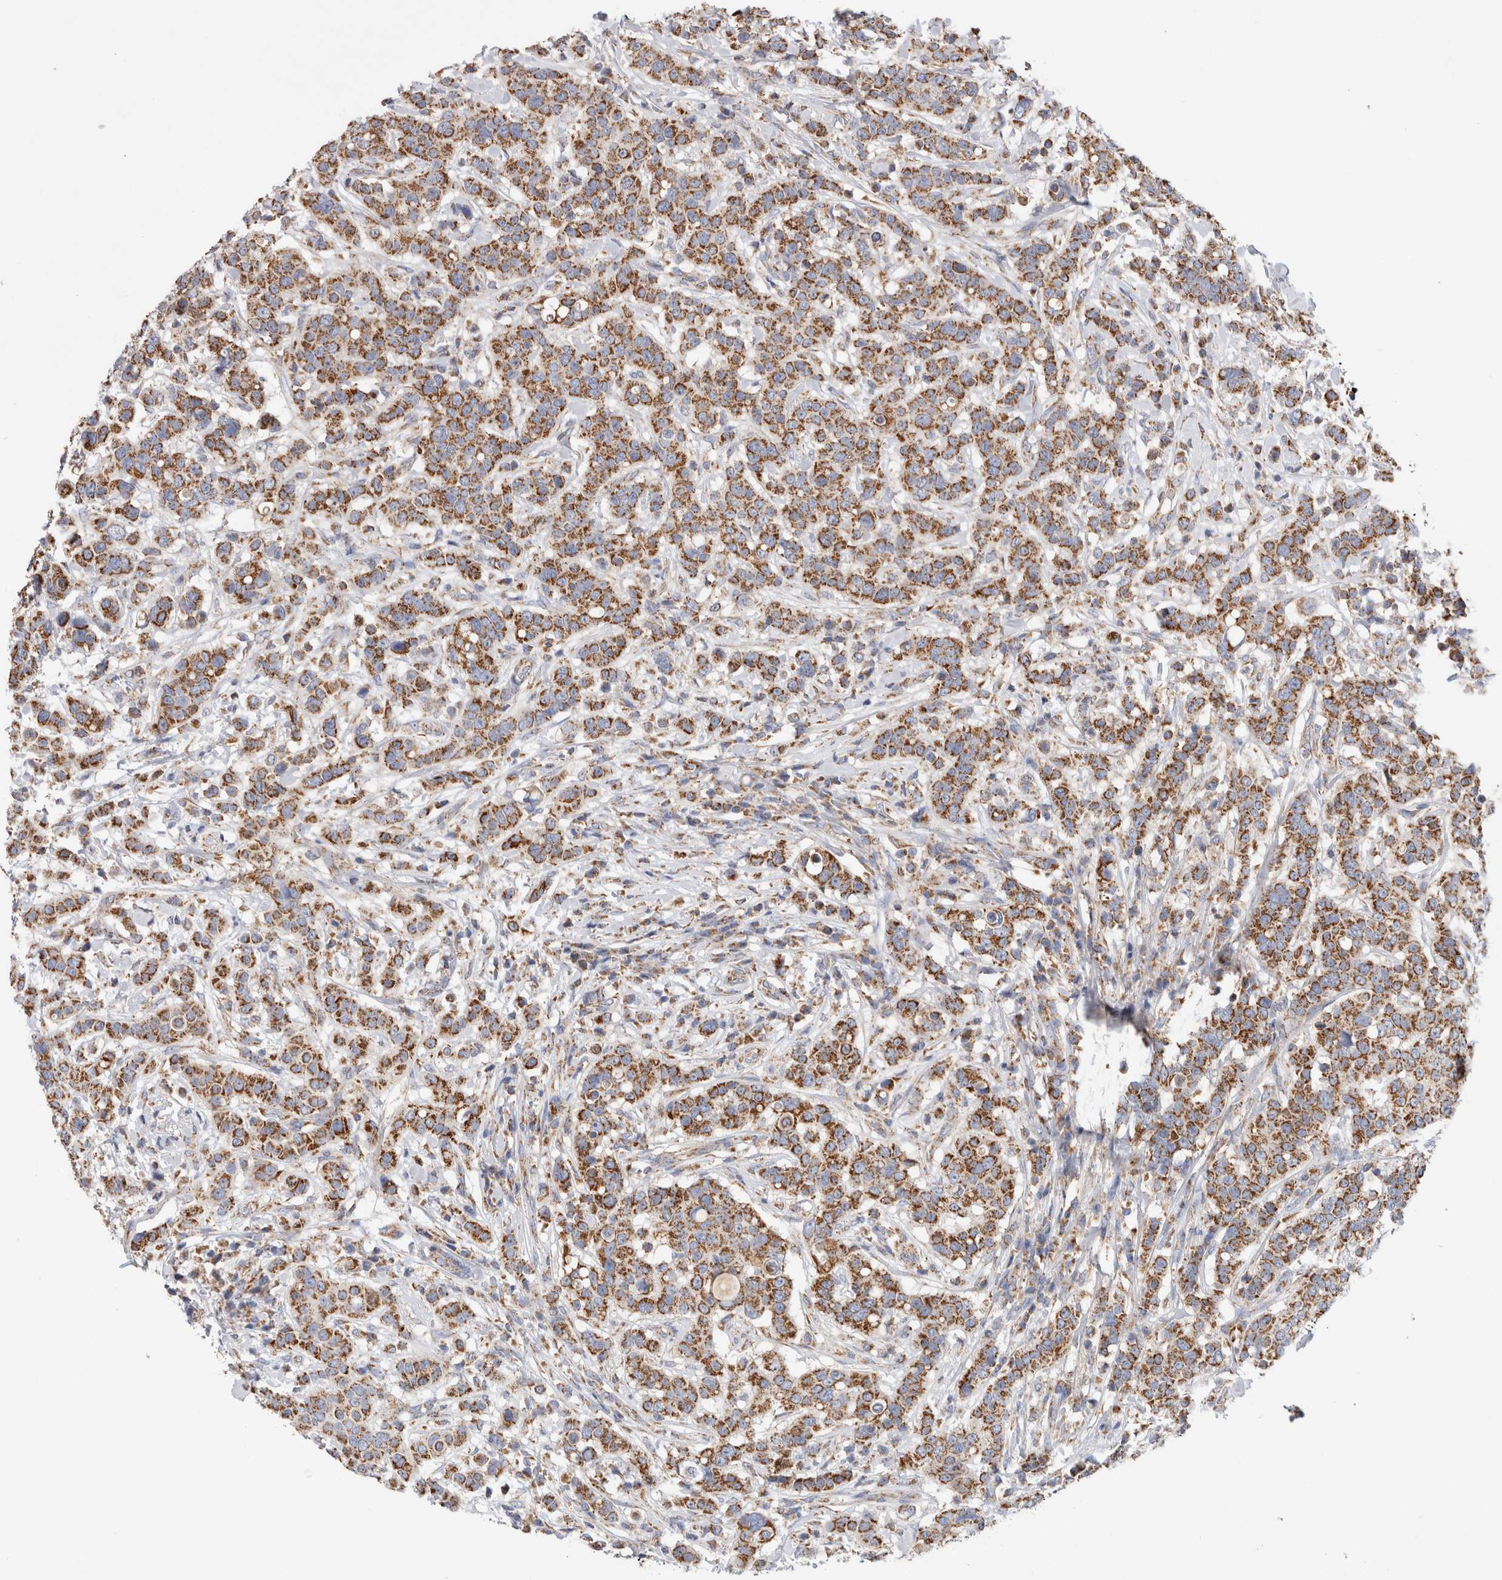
{"staining": {"intensity": "strong", "quantity": ">75%", "location": "cytoplasmic/membranous"}, "tissue": "breast cancer", "cell_type": "Tumor cells", "image_type": "cancer", "snomed": [{"axis": "morphology", "description": "Duct carcinoma"}, {"axis": "topography", "description": "Breast"}], "caption": "Breast cancer (intraductal carcinoma) stained with a protein marker displays strong staining in tumor cells.", "gene": "IARS2", "patient": {"sex": "female", "age": 27}}